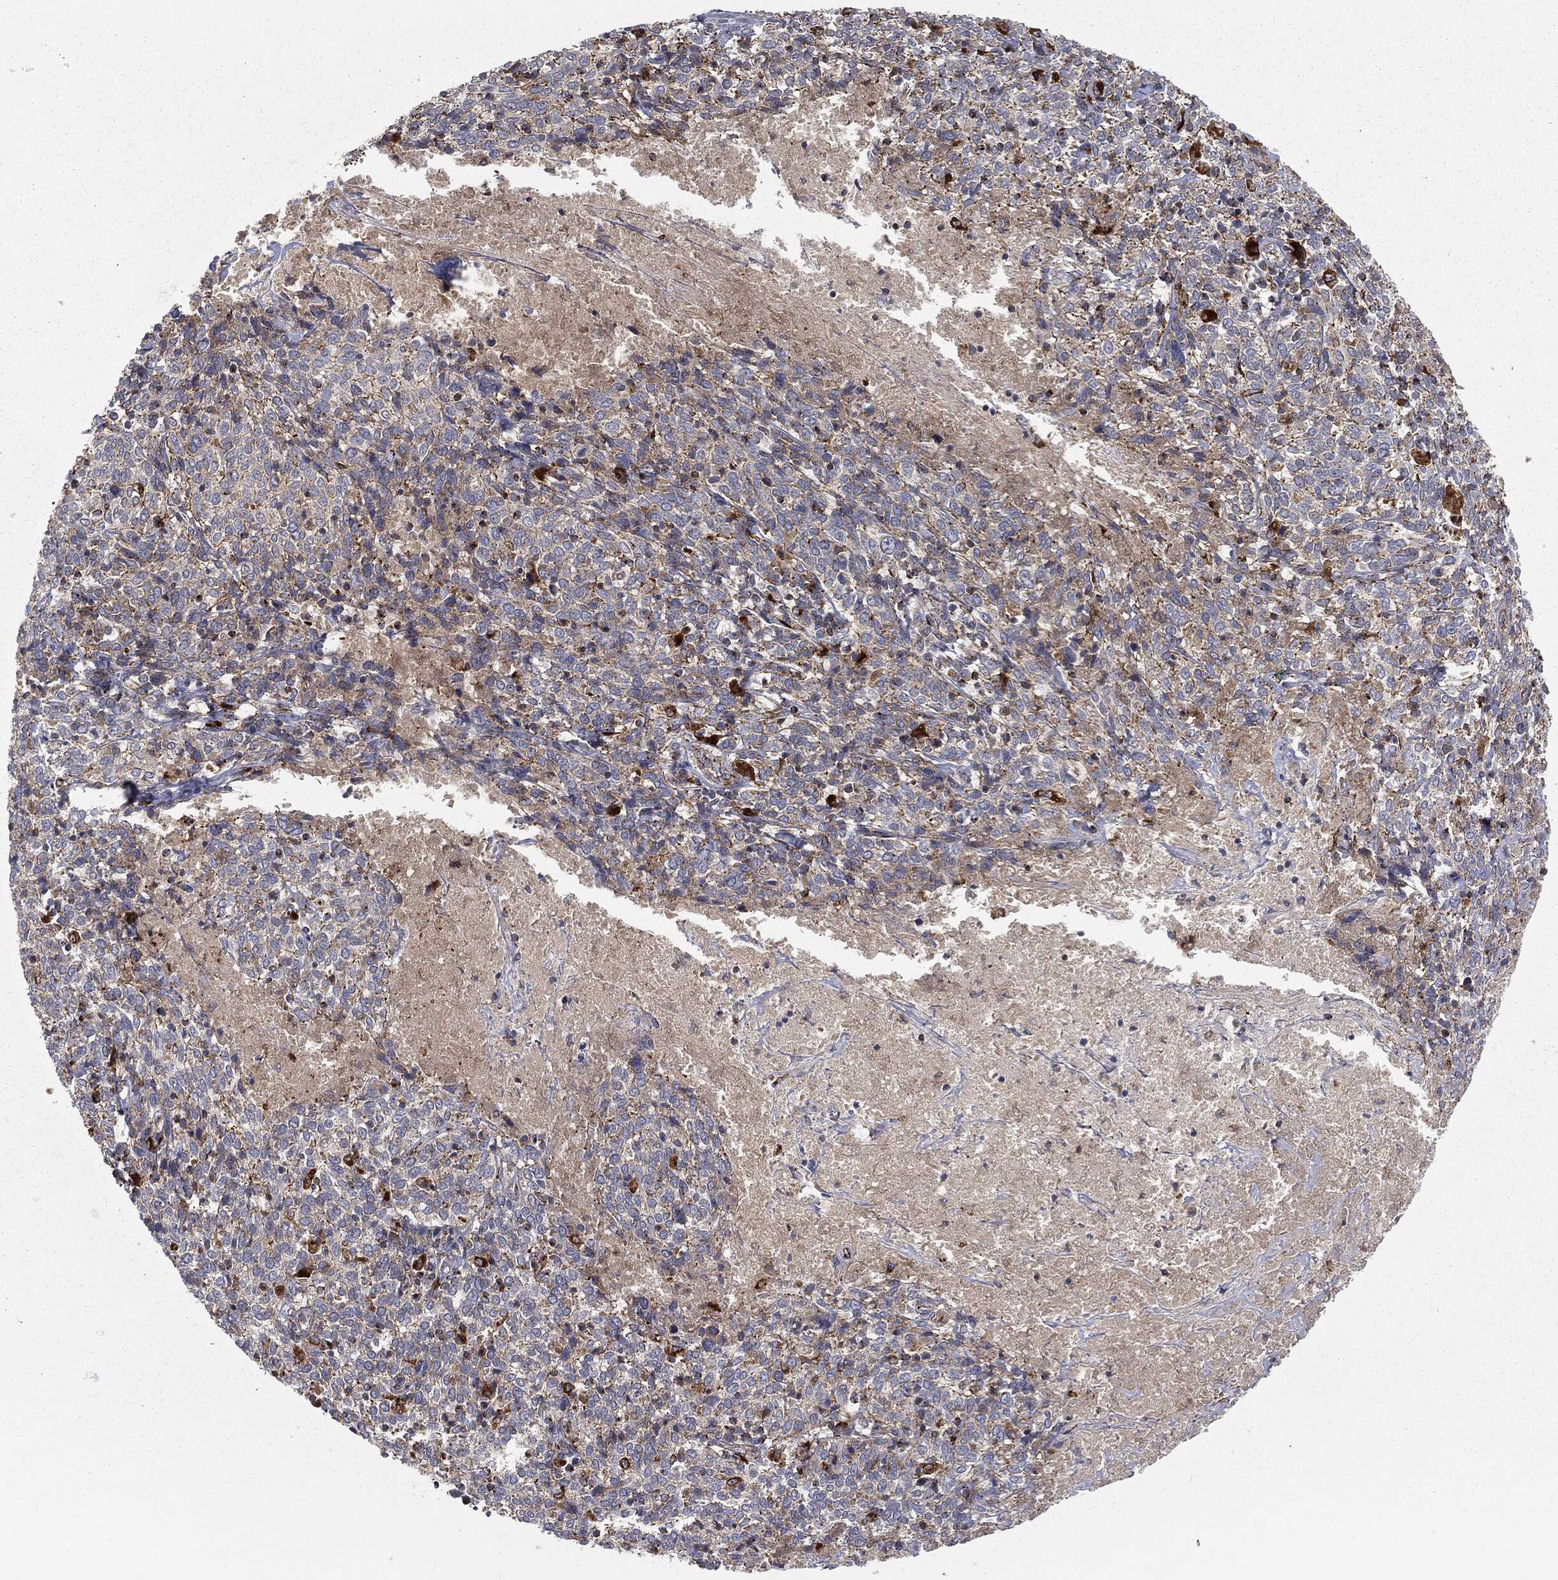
{"staining": {"intensity": "negative", "quantity": "none", "location": "none"}, "tissue": "cervical cancer", "cell_type": "Tumor cells", "image_type": "cancer", "snomed": [{"axis": "morphology", "description": "Squamous cell carcinoma, NOS"}, {"axis": "topography", "description": "Cervix"}], "caption": "This is a image of immunohistochemistry (IHC) staining of cervical cancer, which shows no positivity in tumor cells.", "gene": "CTSA", "patient": {"sex": "female", "age": 46}}